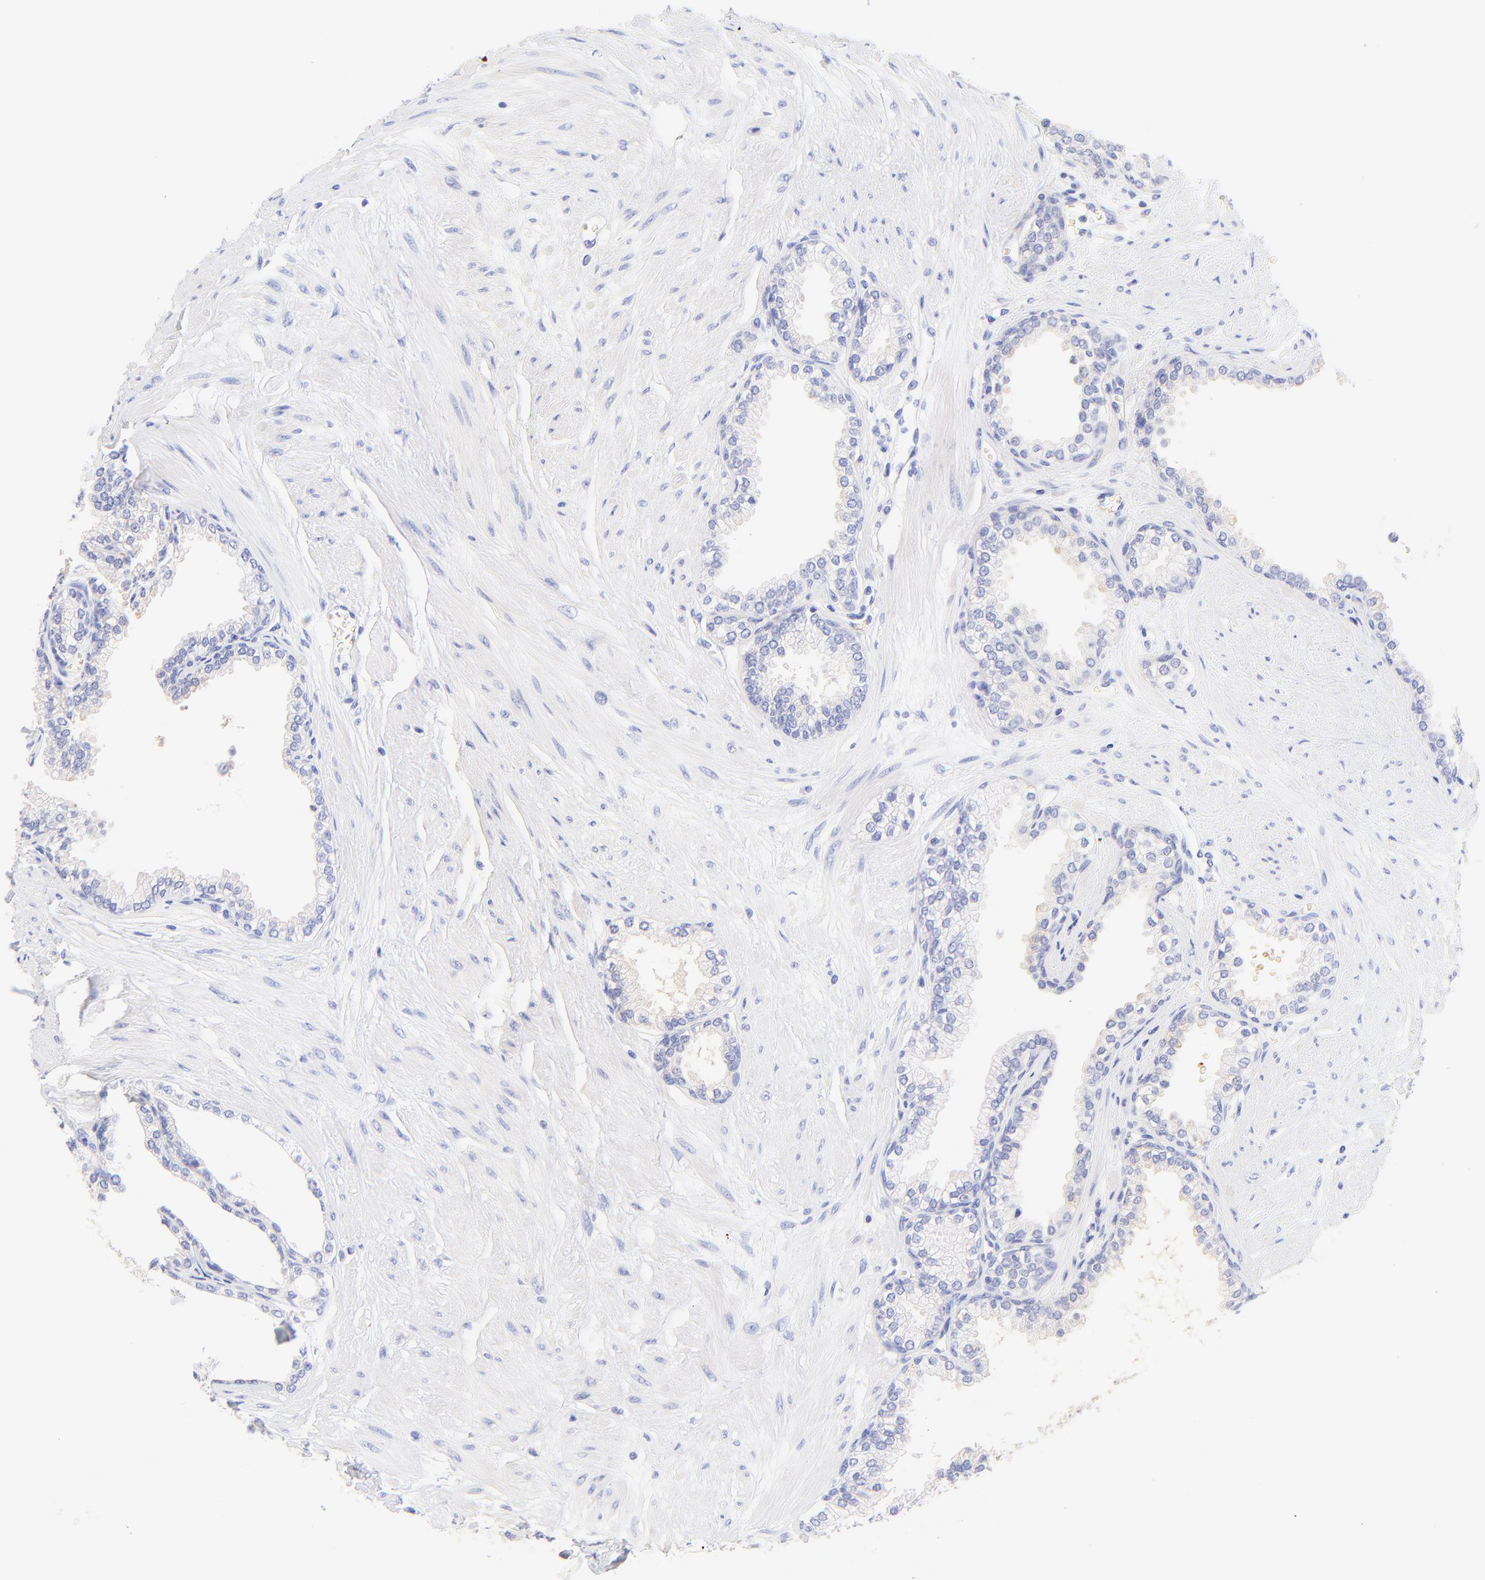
{"staining": {"intensity": "negative", "quantity": "none", "location": "none"}, "tissue": "prostate", "cell_type": "Glandular cells", "image_type": "normal", "snomed": [{"axis": "morphology", "description": "Normal tissue, NOS"}, {"axis": "topography", "description": "Prostate"}], "caption": "Immunohistochemistry of normal prostate displays no expression in glandular cells. (Stains: DAB IHC with hematoxylin counter stain, Microscopy: brightfield microscopy at high magnification).", "gene": "FRMPD3", "patient": {"sex": "male", "age": 64}}